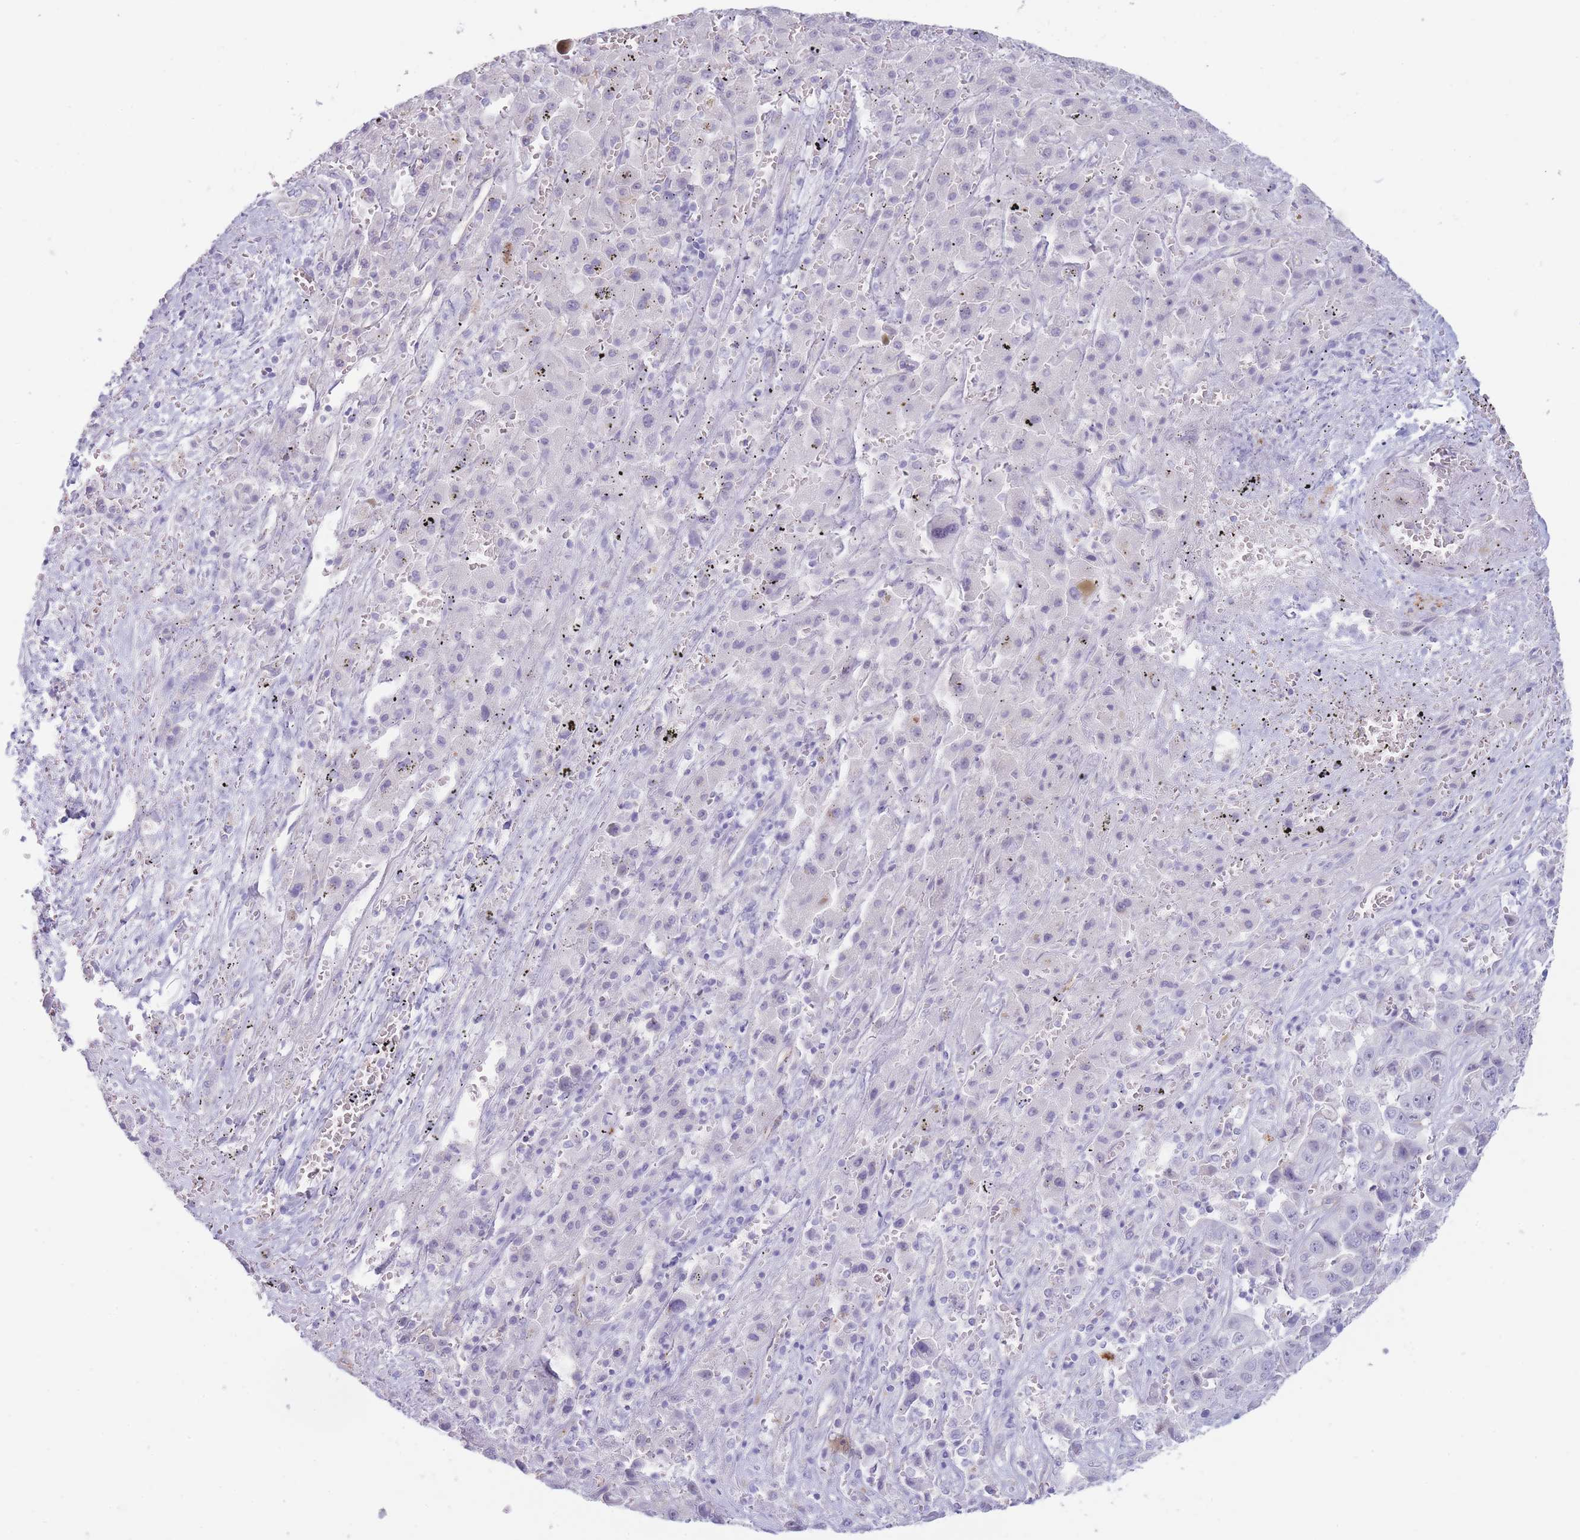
{"staining": {"intensity": "negative", "quantity": "none", "location": "none"}, "tissue": "liver cancer", "cell_type": "Tumor cells", "image_type": "cancer", "snomed": [{"axis": "morphology", "description": "Cholangiocarcinoma"}, {"axis": "topography", "description": "Liver"}], "caption": "The micrograph shows no staining of tumor cells in cholangiocarcinoma (liver). (DAB (3,3'-diaminobenzidine) immunohistochemistry (IHC), high magnification).", "gene": "UTP14A", "patient": {"sex": "female", "age": 52}}